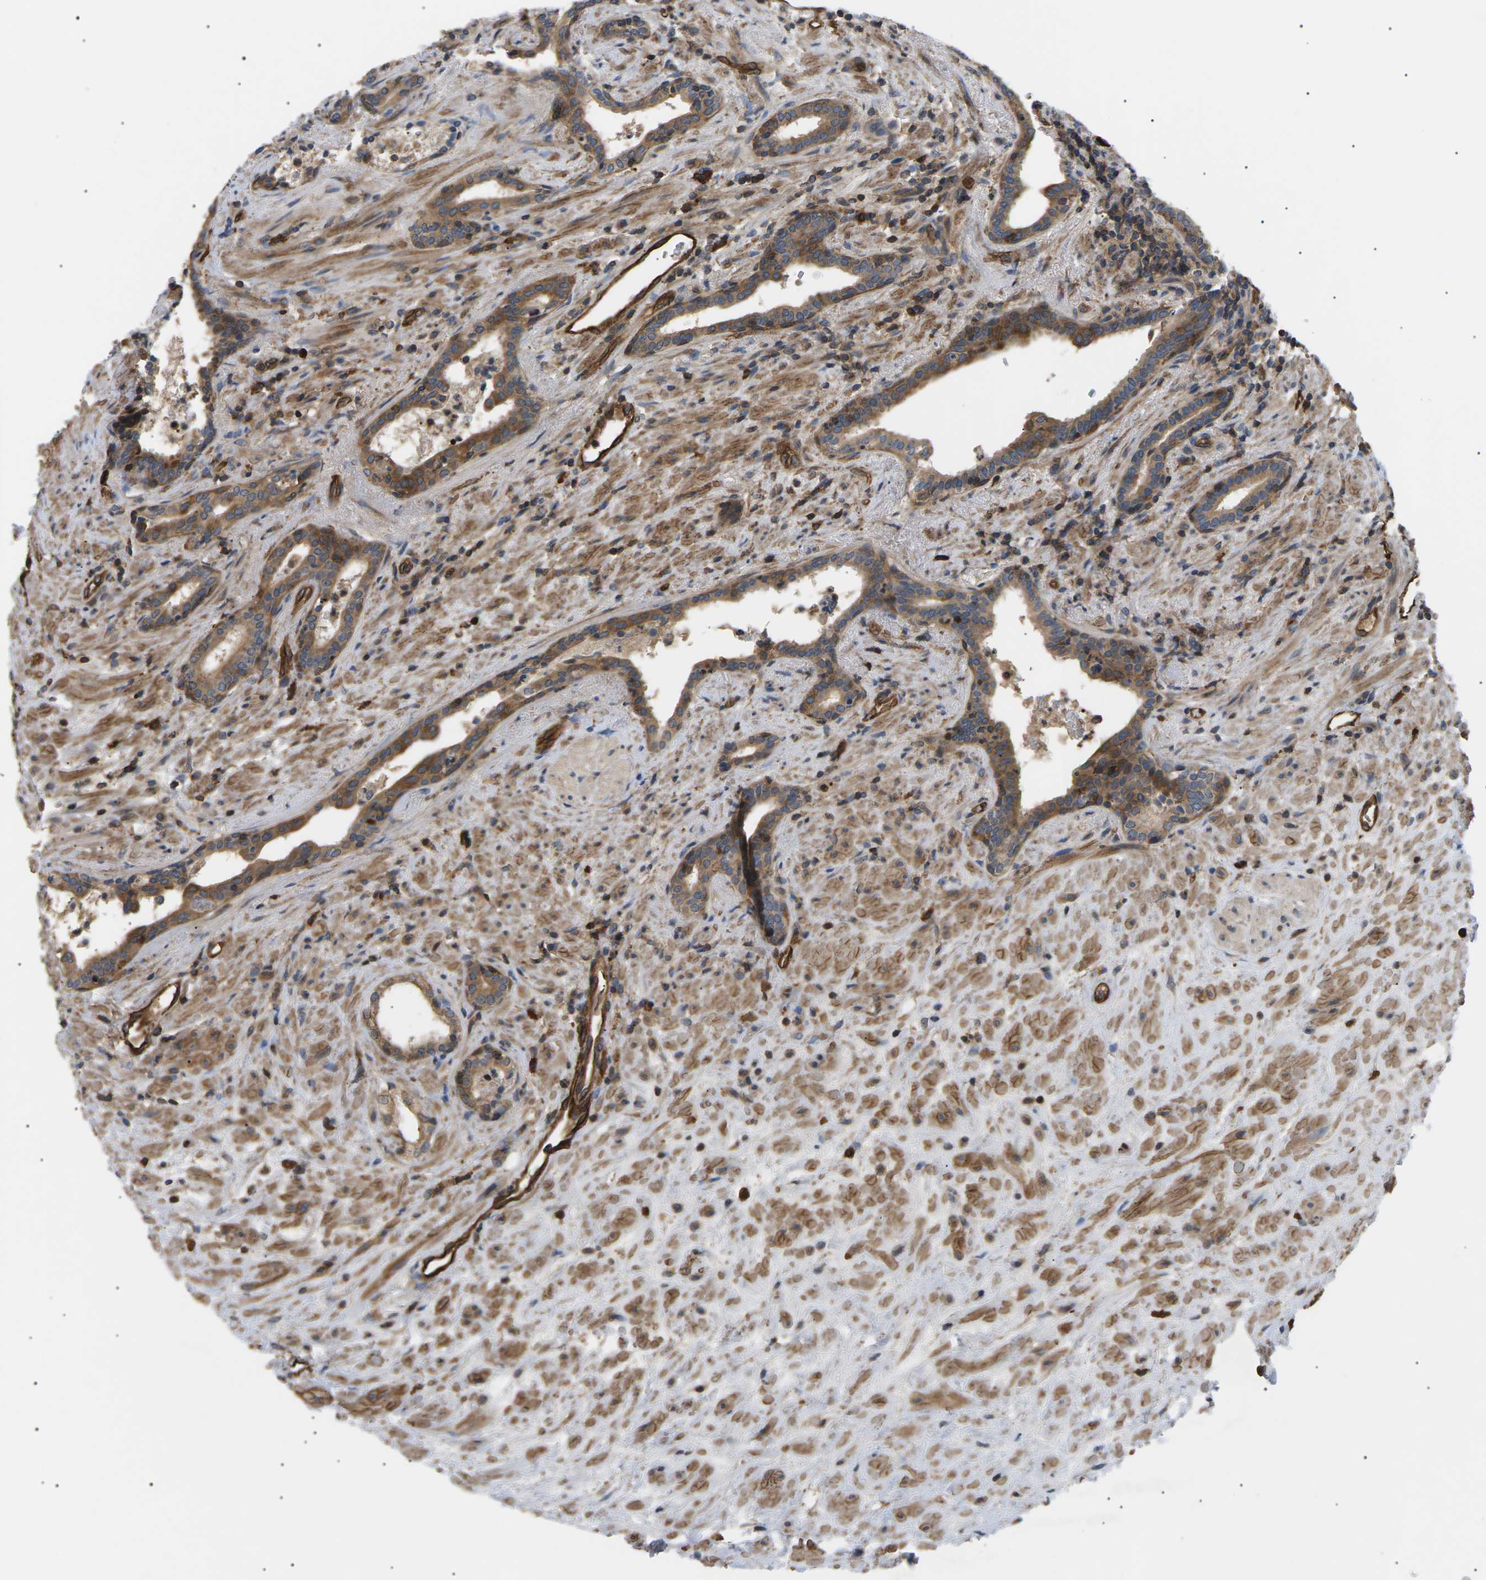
{"staining": {"intensity": "moderate", "quantity": ">75%", "location": "cytoplasmic/membranous"}, "tissue": "prostate cancer", "cell_type": "Tumor cells", "image_type": "cancer", "snomed": [{"axis": "morphology", "description": "Adenocarcinoma, High grade"}, {"axis": "topography", "description": "Prostate"}], "caption": "High-power microscopy captured an immunohistochemistry image of prostate cancer (adenocarcinoma (high-grade)), revealing moderate cytoplasmic/membranous staining in about >75% of tumor cells.", "gene": "TMTC4", "patient": {"sex": "male", "age": 71}}